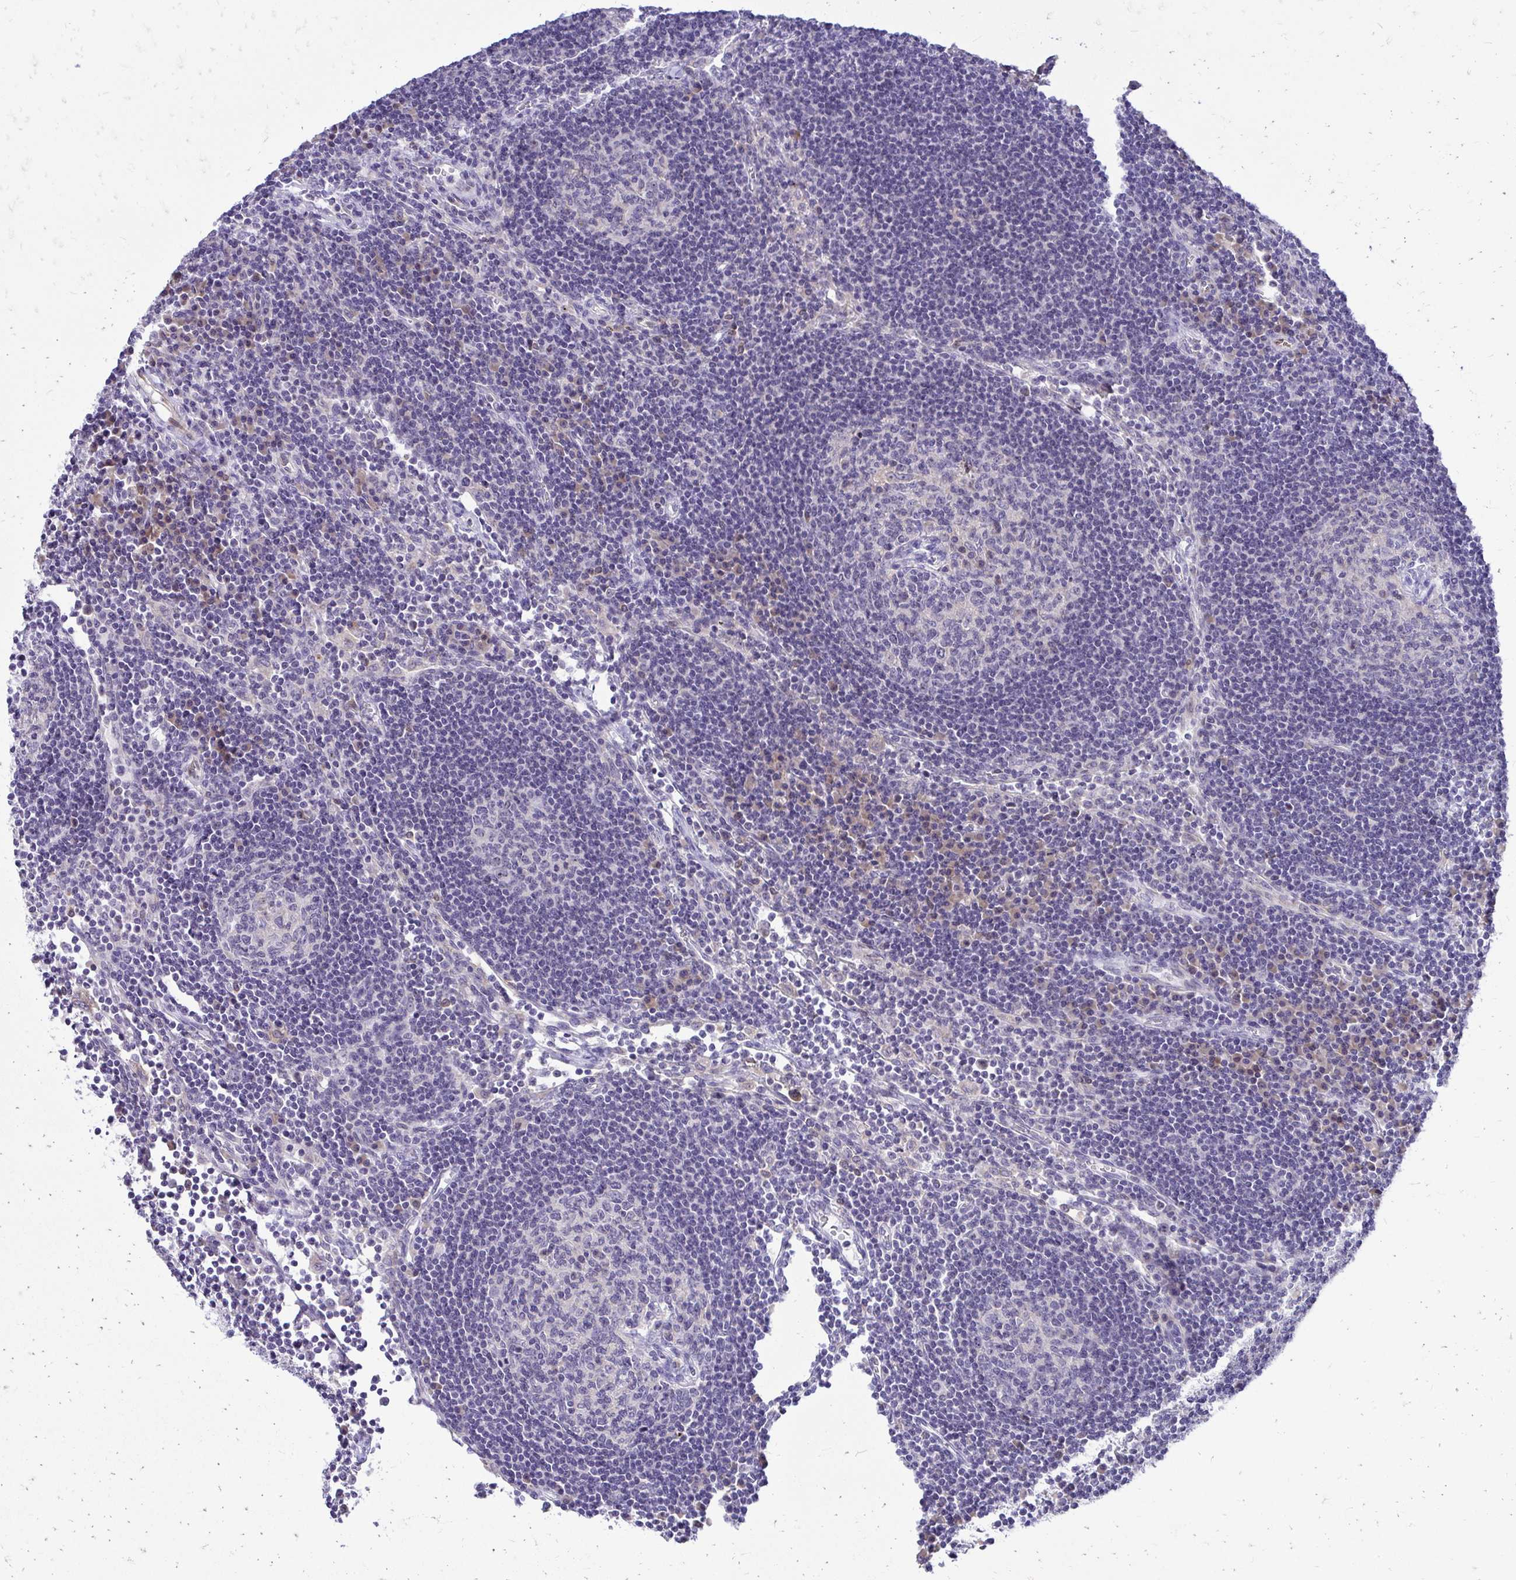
{"staining": {"intensity": "negative", "quantity": "none", "location": "none"}, "tissue": "lymph node", "cell_type": "Germinal center cells", "image_type": "normal", "snomed": [{"axis": "morphology", "description": "Normal tissue, NOS"}, {"axis": "topography", "description": "Lymph node"}], "caption": "Immunohistochemical staining of normal human lymph node reveals no significant staining in germinal center cells.", "gene": "NIFK", "patient": {"sex": "male", "age": 67}}